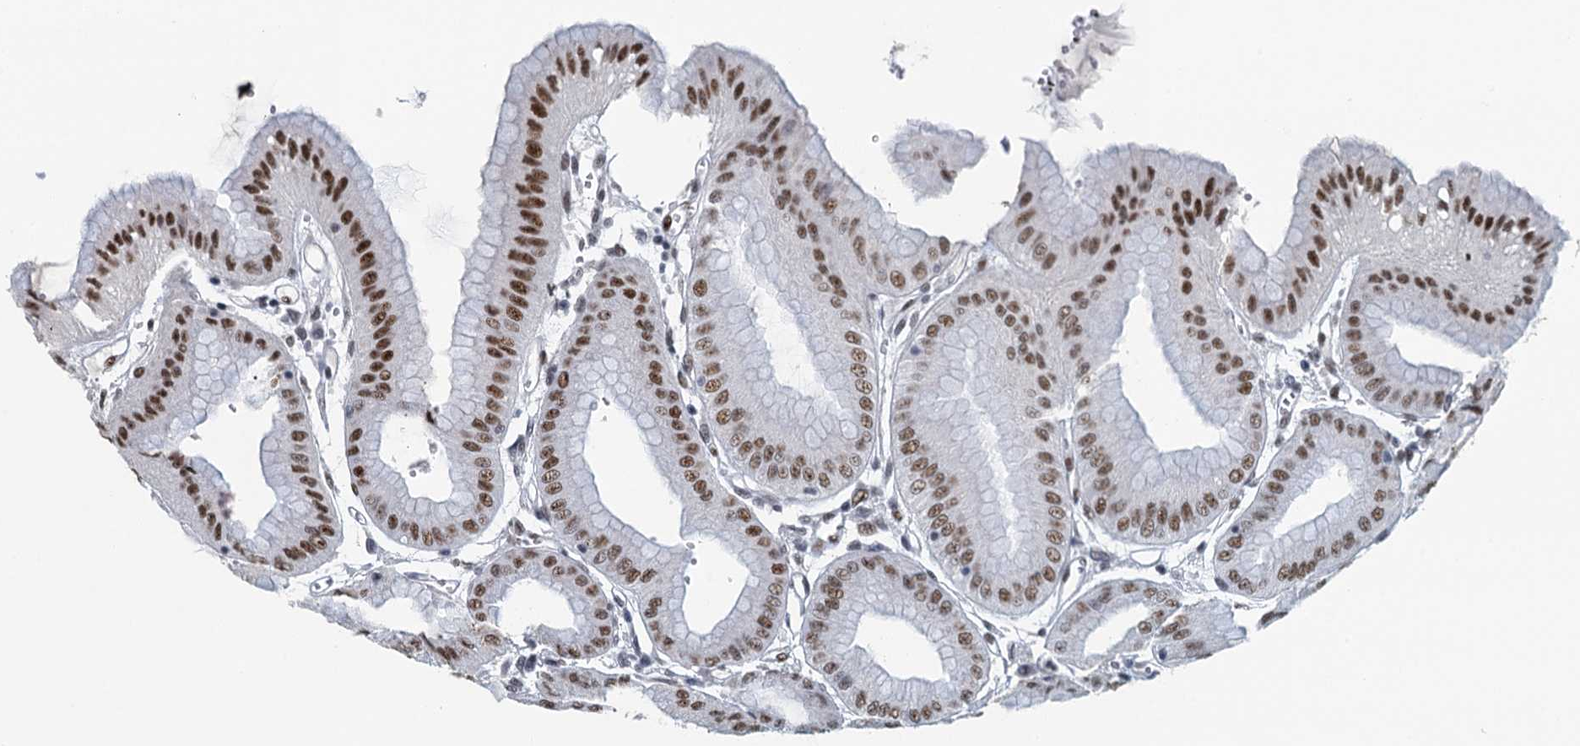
{"staining": {"intensity": "moderate", "quantity": ">75%", "location": "nuclear"}, "tissue": "stomach", "cell_type": "Glandular cells", "image_type": "normal", "snomed": [{"axis": "morphology", "description": "Normal tissue, NOS"}, {"axis": "topography", "description": "Stomach, lower"}], "caption": "Immunohistochemical staining of unremarkable human stomach reveals >75% levels of moderate nuclear protein expression in about >75% of glandular cells. The protein is stained brown, and the nuclei are stained in blue (DAB (3,3'-diaminobenzidine) IHC with brightfield microscopy, high magnification).", "gene": "TTLL9", "patient": {"sex": "male", "age": 71}}